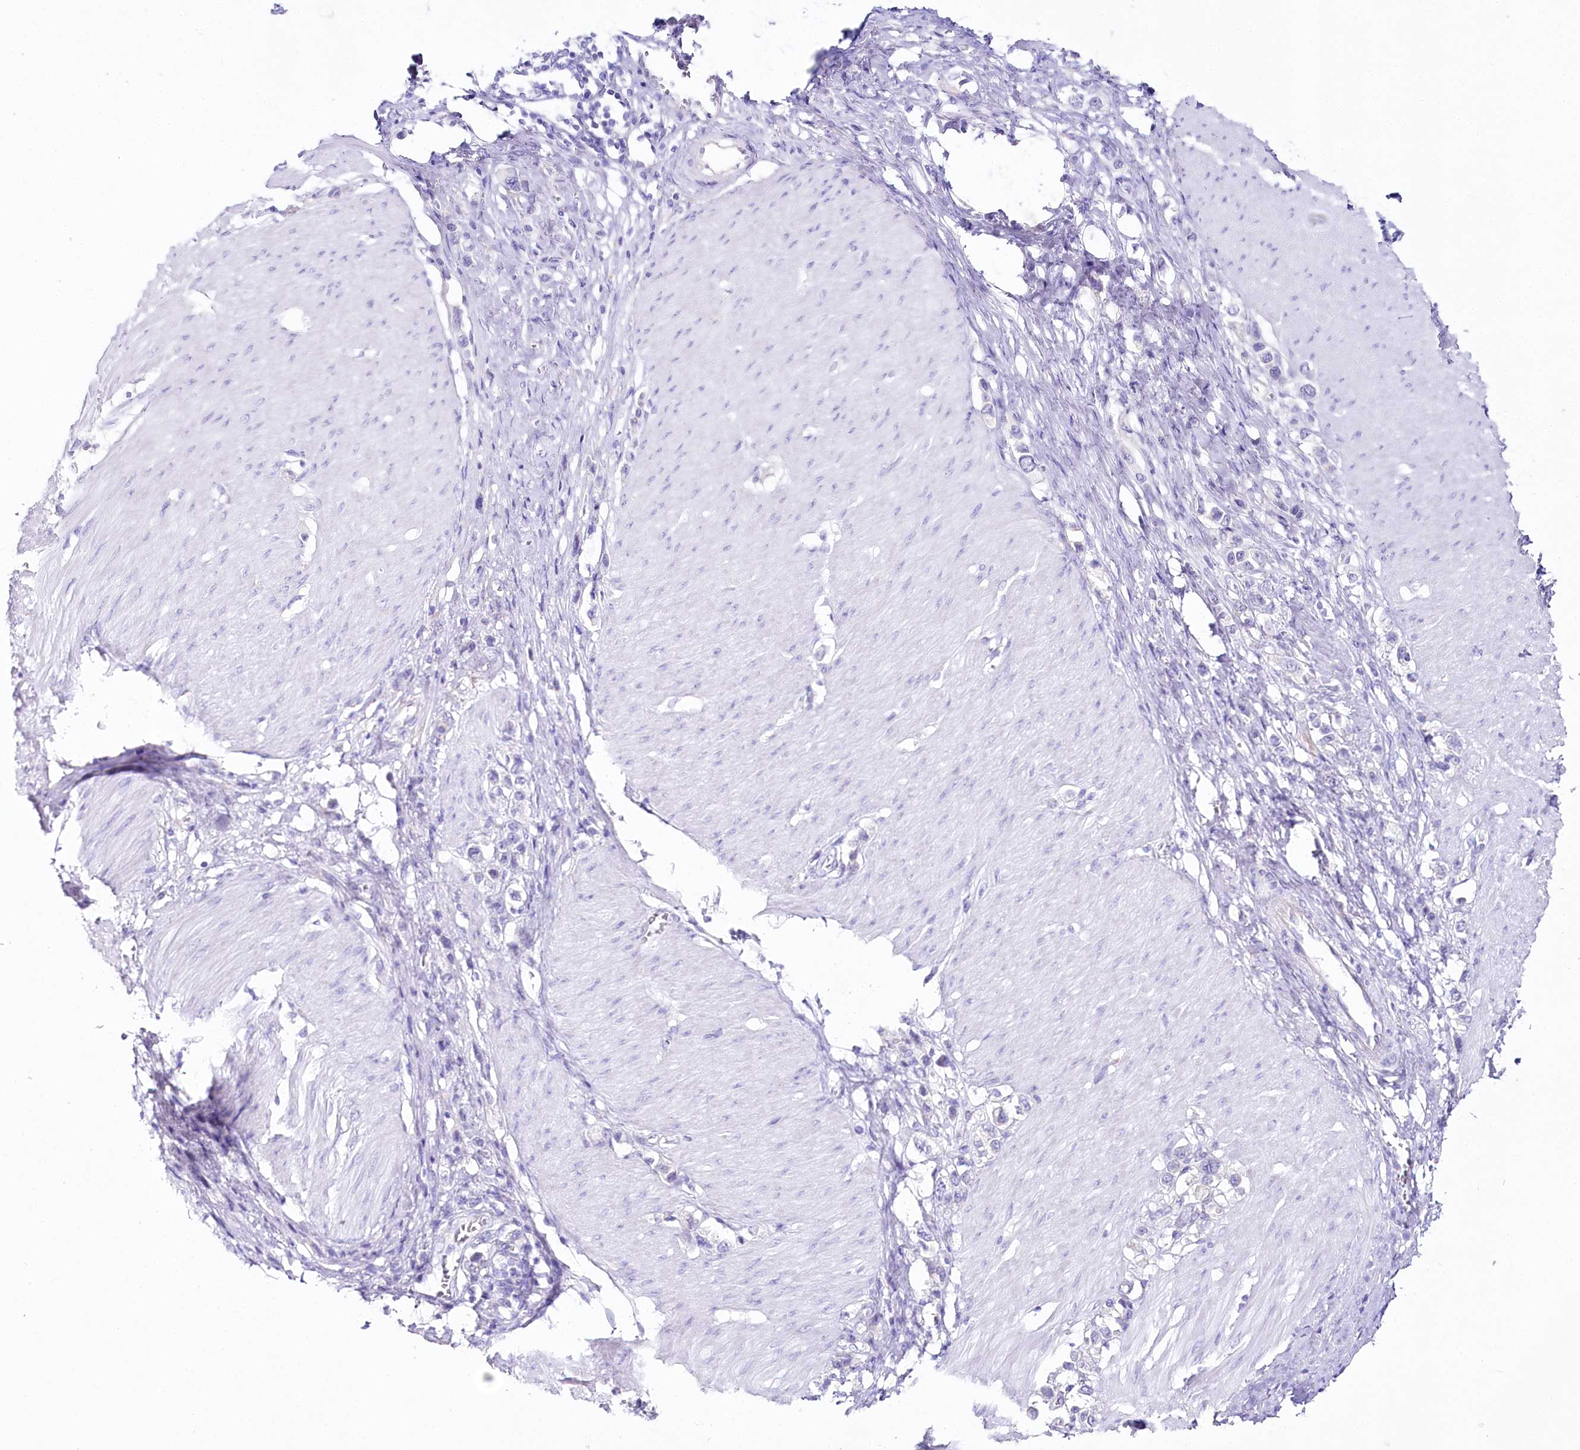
{"staining": {"intensity": "negative", "quantity": "none", "location": "none"}, "tissue": "stomach cancer", "cell_type": "Tumor cells", "image_type": "cancer", "snomed": [{"axis": "morphology", "description": "Normal tissue, NOS"}, {"axis": "morphology", "description": "Adenocarcinoma, NOS"}, {"axis": "topography", "description": "Stomach, upper"}, {"axis": "topography", "description": "Stomach"}], "caption": "The image demonstrates no staining of tumor cells in stomach adenocarcinoma.", "gene": "CSN3", "patient": {"sex": "female", "age": 65}}